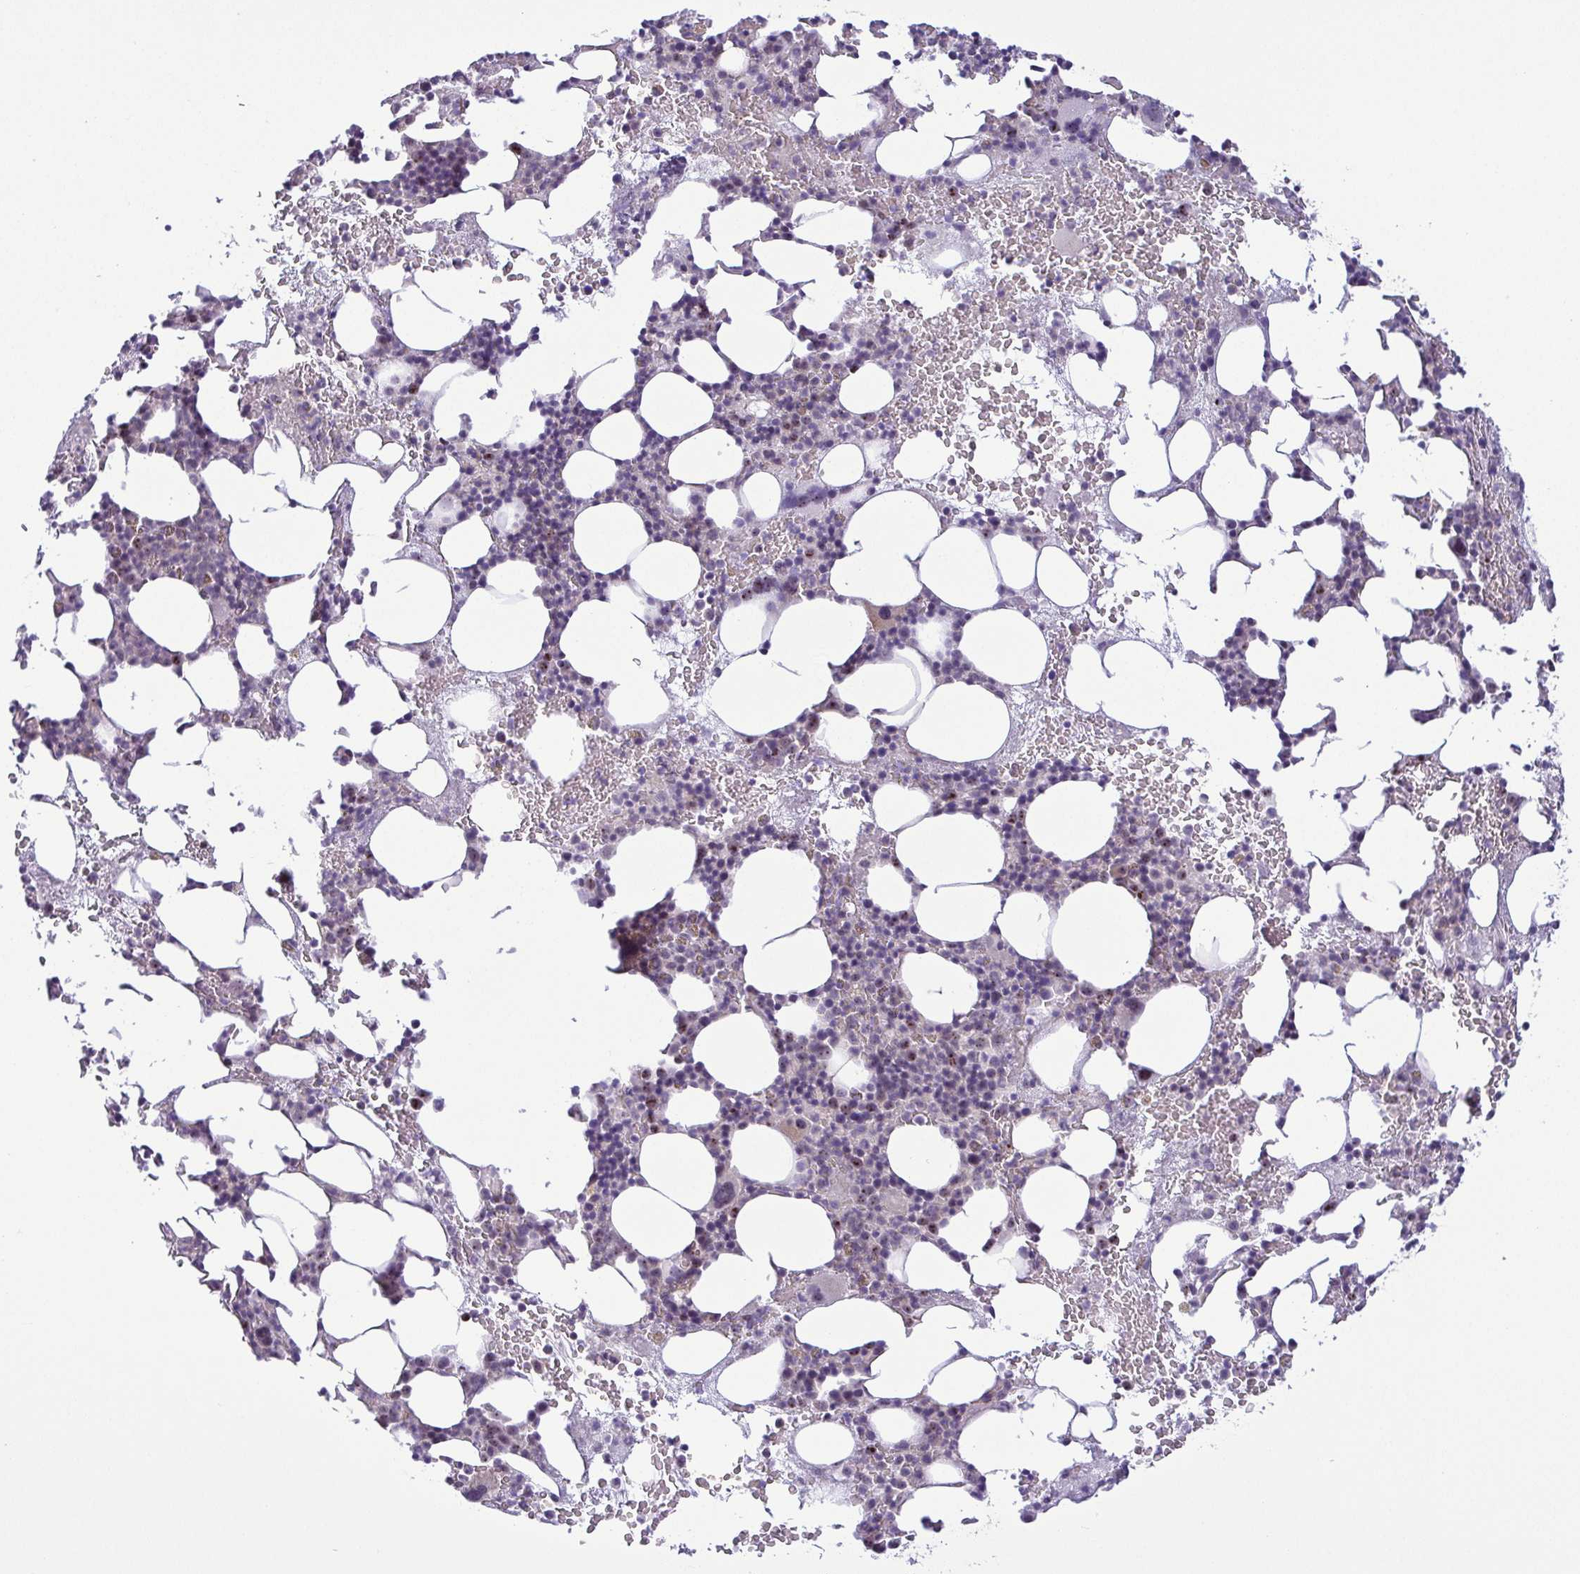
{"staining": {"intensity": "weak", "quantity": "<25%", "location": "cytoplasmic/membranous"}, "tissue": "bone marrow", "cell_type": "Hematopoietic cells", "image_type": "normal", "snomed": [{"axis": "morphology", "description": "Normal tissue, NOS"}, {"axis": "topography", "description": "Bone marrow"}], "caption": "Immunohistochemical staining of normal human bone marrow shows no significant staining in hematopoietic cells. The staining was performed using DAB (3,3'-diaminobenzidine) to visualize the protein expression in brown, while the nuclei were stained in blue with hematoxylin (Magnification: 20x).", "gene": "RSL24D1", "patient": {"sex": "female", "age": 72}}